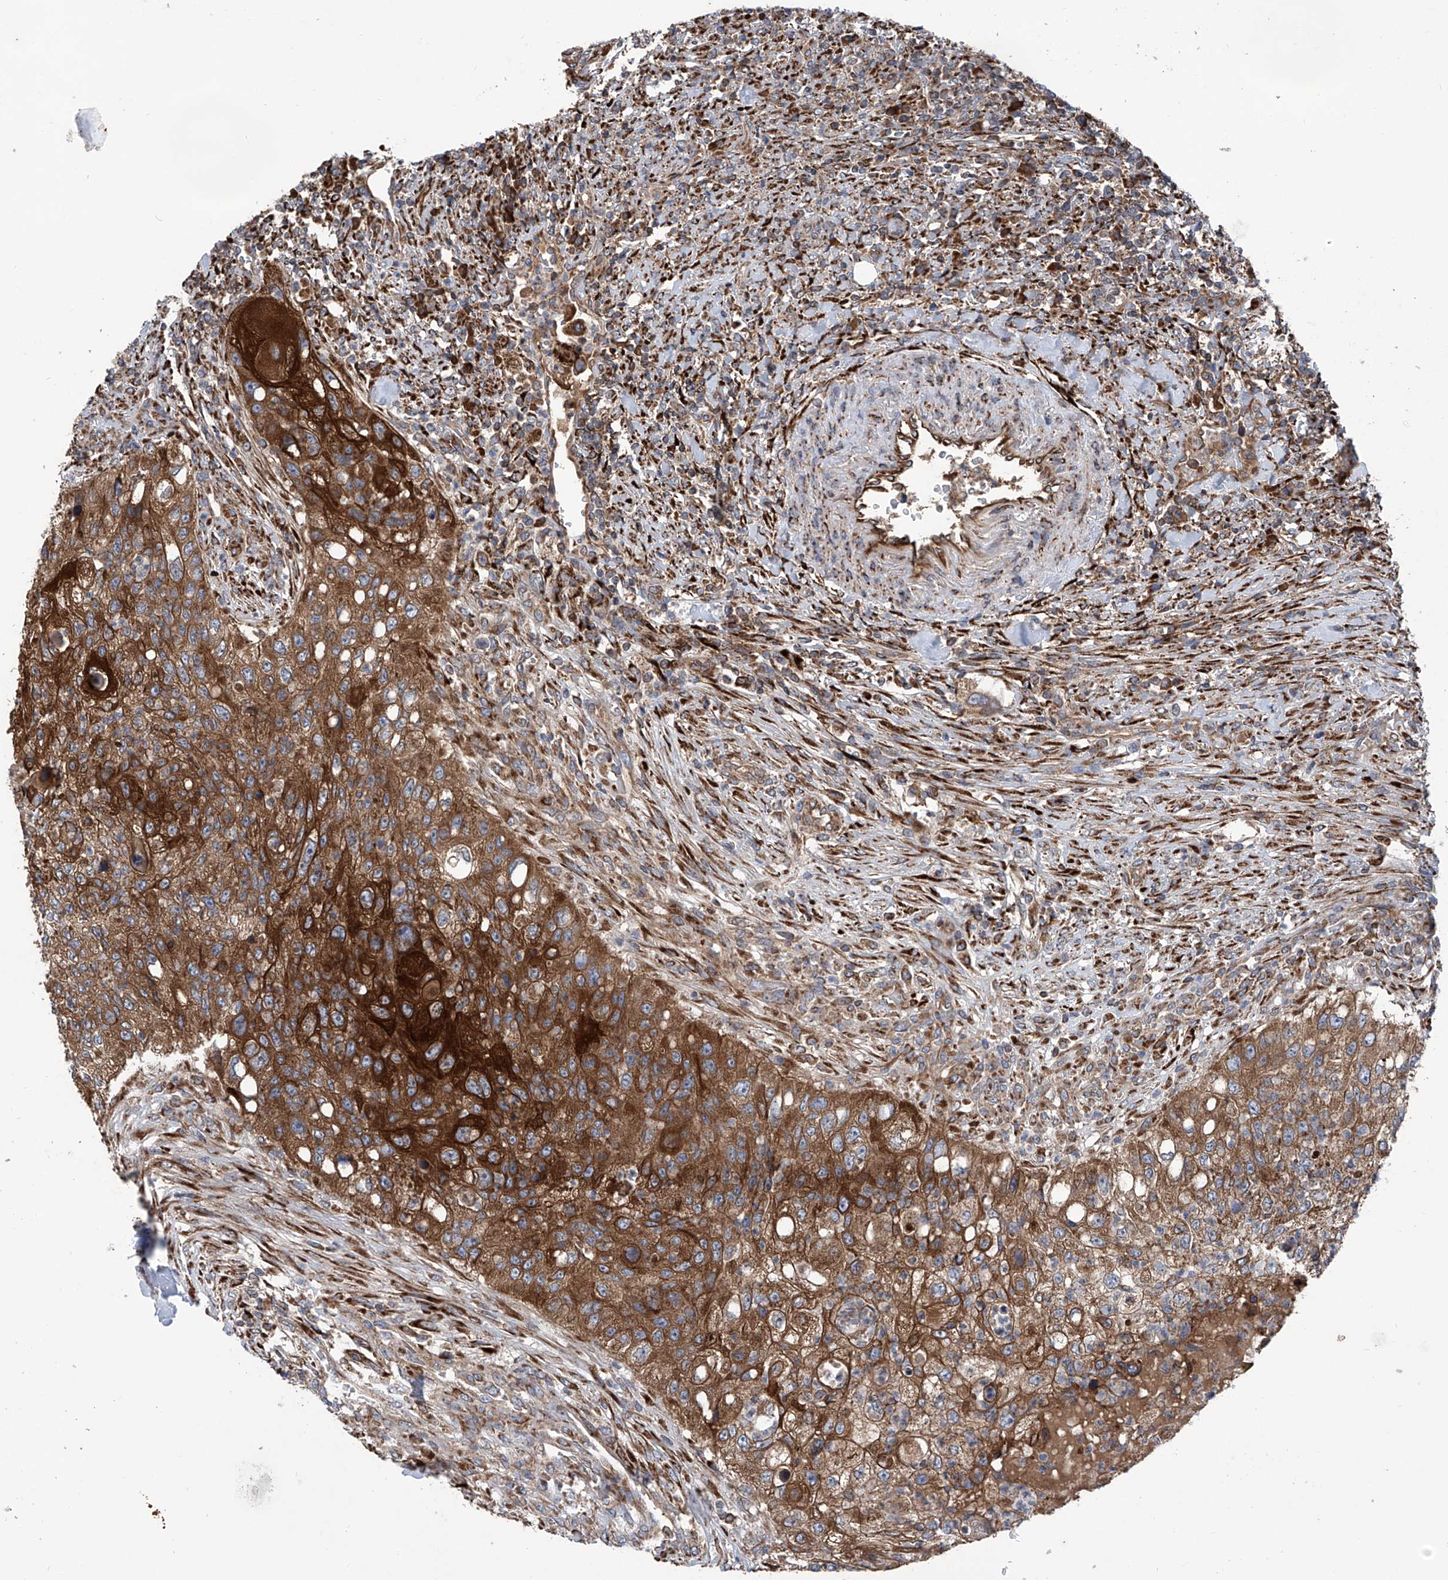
{"staining": {"intensity": "strong", "quantity": ">75%", "location": "cytoplasmic/membranous"}, "tissue": "urothelial cancer", "cell_type": "Tumor cells", "image_type": "cancer", "snomed": [{"axis": "morphology", "description": "Urothelial carcinoma, High grade"}, {"axis": "topography", "description": "Urinary bladder"}], "caption": "Tumor cells show high levels of strong cytoplasmic/membranous positivity in about >75% of cells in human urothelial cancer. The staining was performed using DAB to visualize the protein expression in brown, while the nuclei were stained in blue with hematoxylin (Magnification: 20x).", "gene": "ASCC3", "patient": {"sex": "female", "age": 60}}